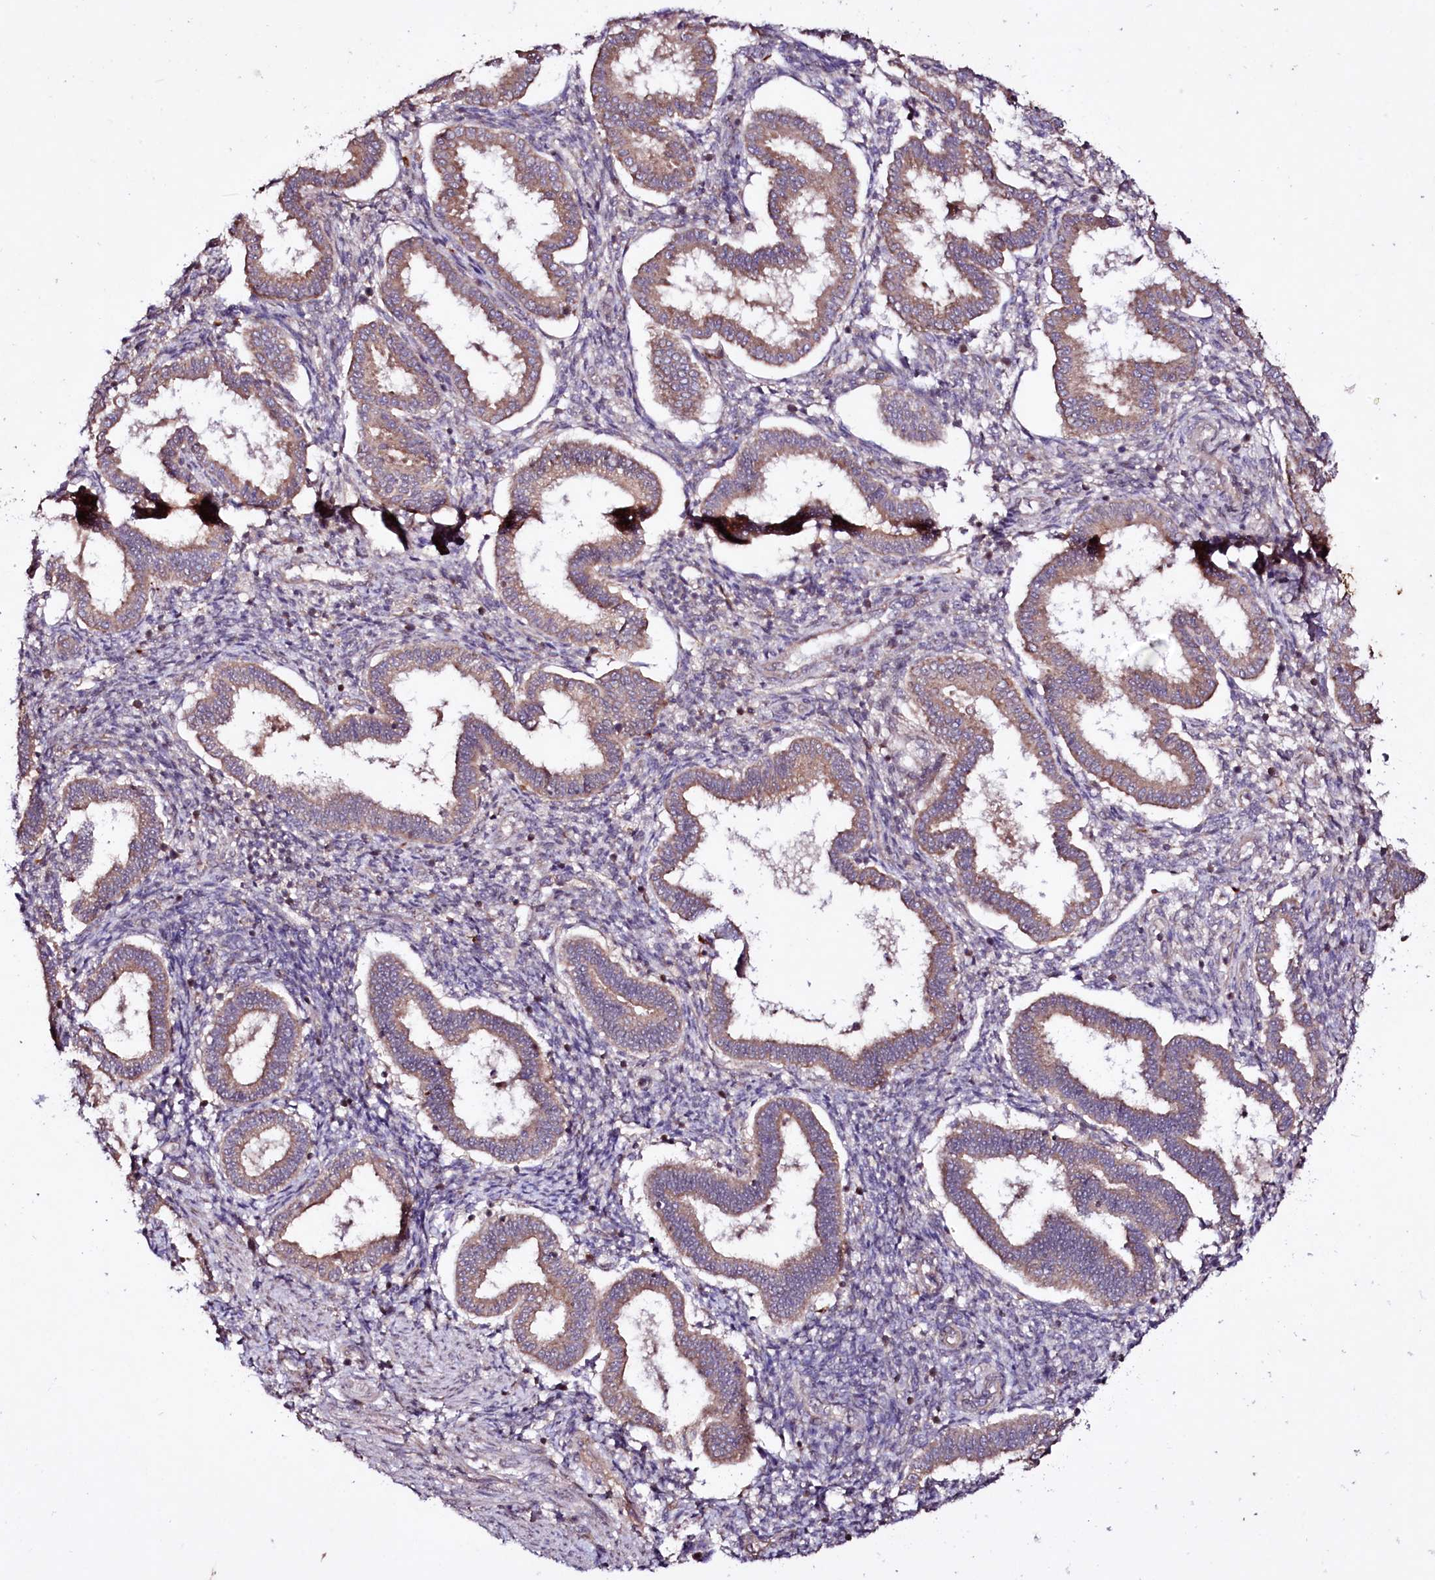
{"staining": {"intensity": "moderate", "quantity": "<25%", "location": "cytoplasmic/membranous"}, "tissue": "endometrium", "cell_type": "Cells in endometrial stroma", "image_type": "normal", "snomed": [{"axis": "morphology", "description": "Normal tissue, NOS"}, {"axis": "topography", "description": "Endometrium"}], "caption": "A high-resolution image shows IHC staining of benign endometrium, which displays moderate cytoplasmic/membranous positivity in about <25% of cells in endometrial stroma. (IHC, brightfield microscopy, high magnification).", "gene": "TNPO3", "patient": {"sex": "female", "age": 24}}